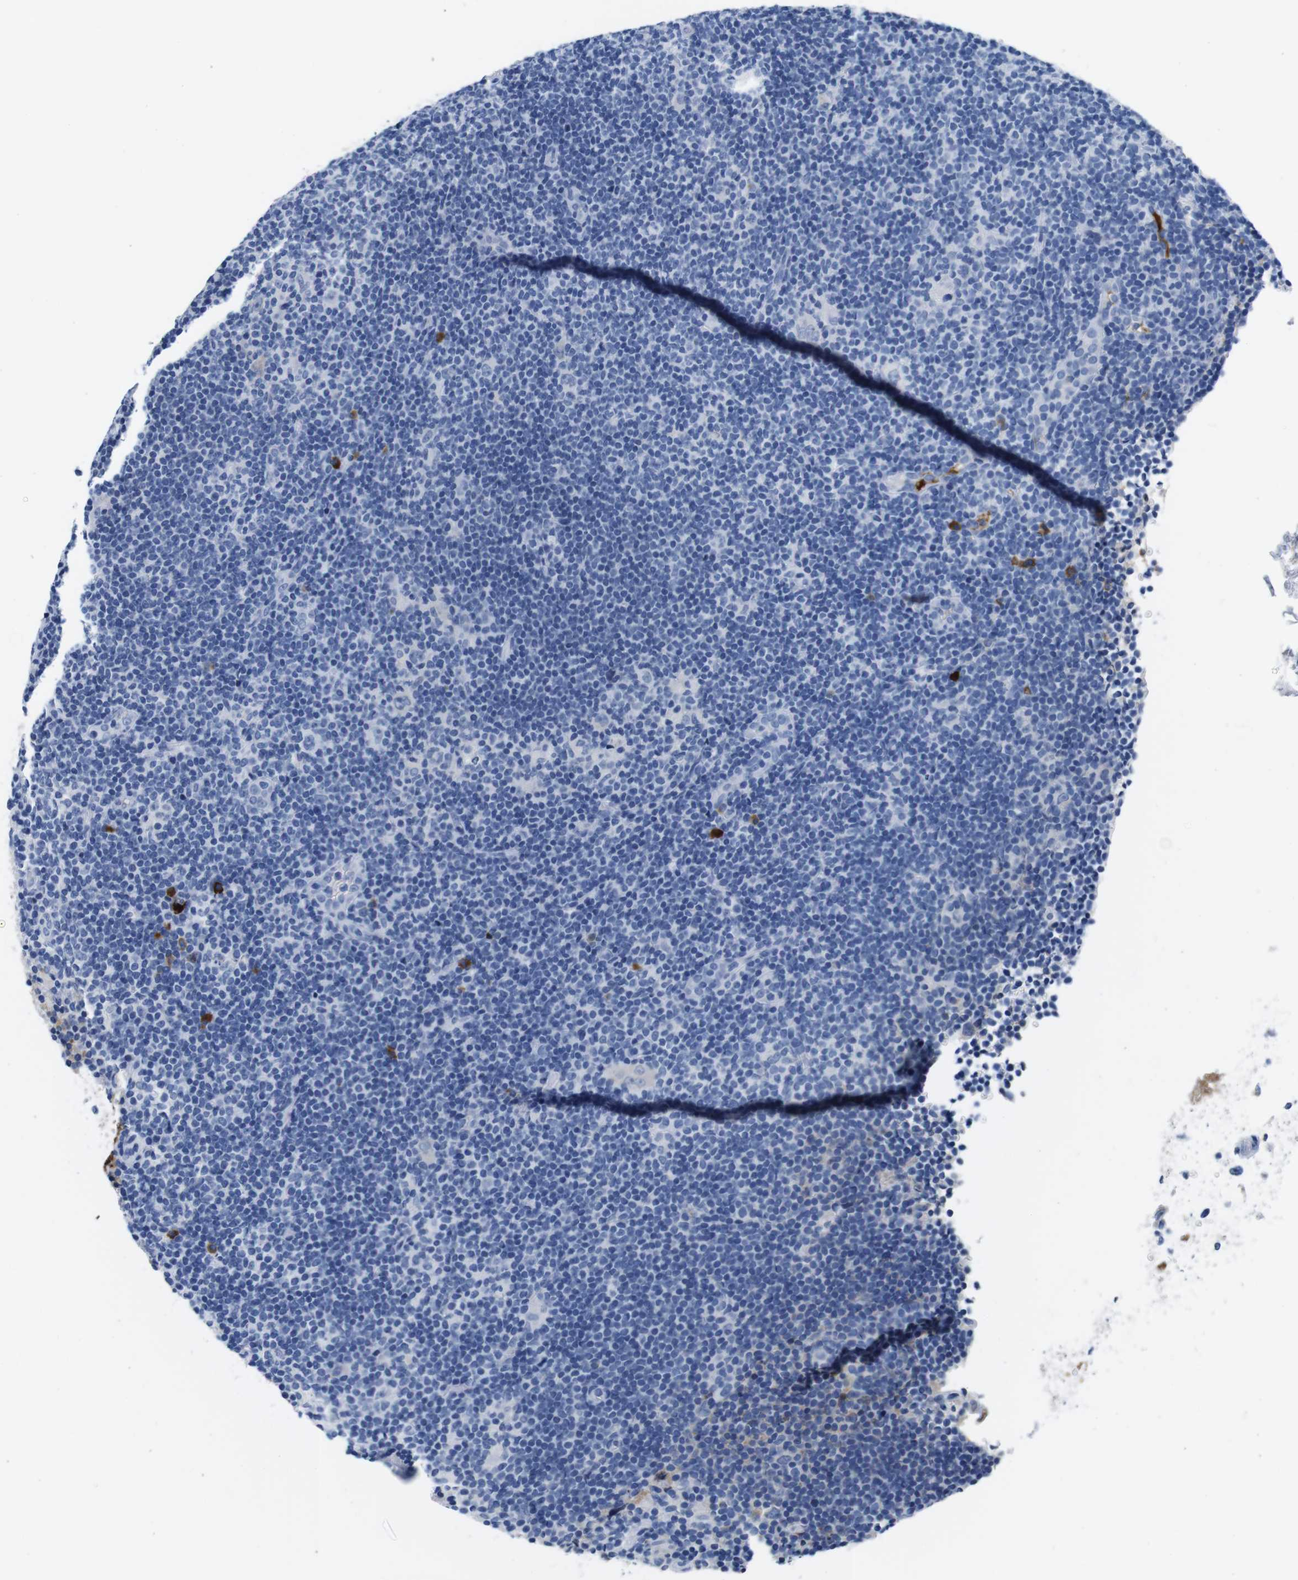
{"staining": {"intensity": "negative", "quantity": "none", "location": "none"}, "tissue": "lymphoma", "cell_type": "Tumor cells", "image_type": "cancer", "snomed": [{"axis": "morphology", "description": "Hodgkin's disease, NOS"}, {"axis": "topography", "description": "Lymph node"}], "caption": "A high-resolution micrograph shows IHC staining of Hodgkin's disease, which demonstrates no significant expression in tumor cells.", "gene": "IGKC", "patient": {"sex": "female", "age": 57}}